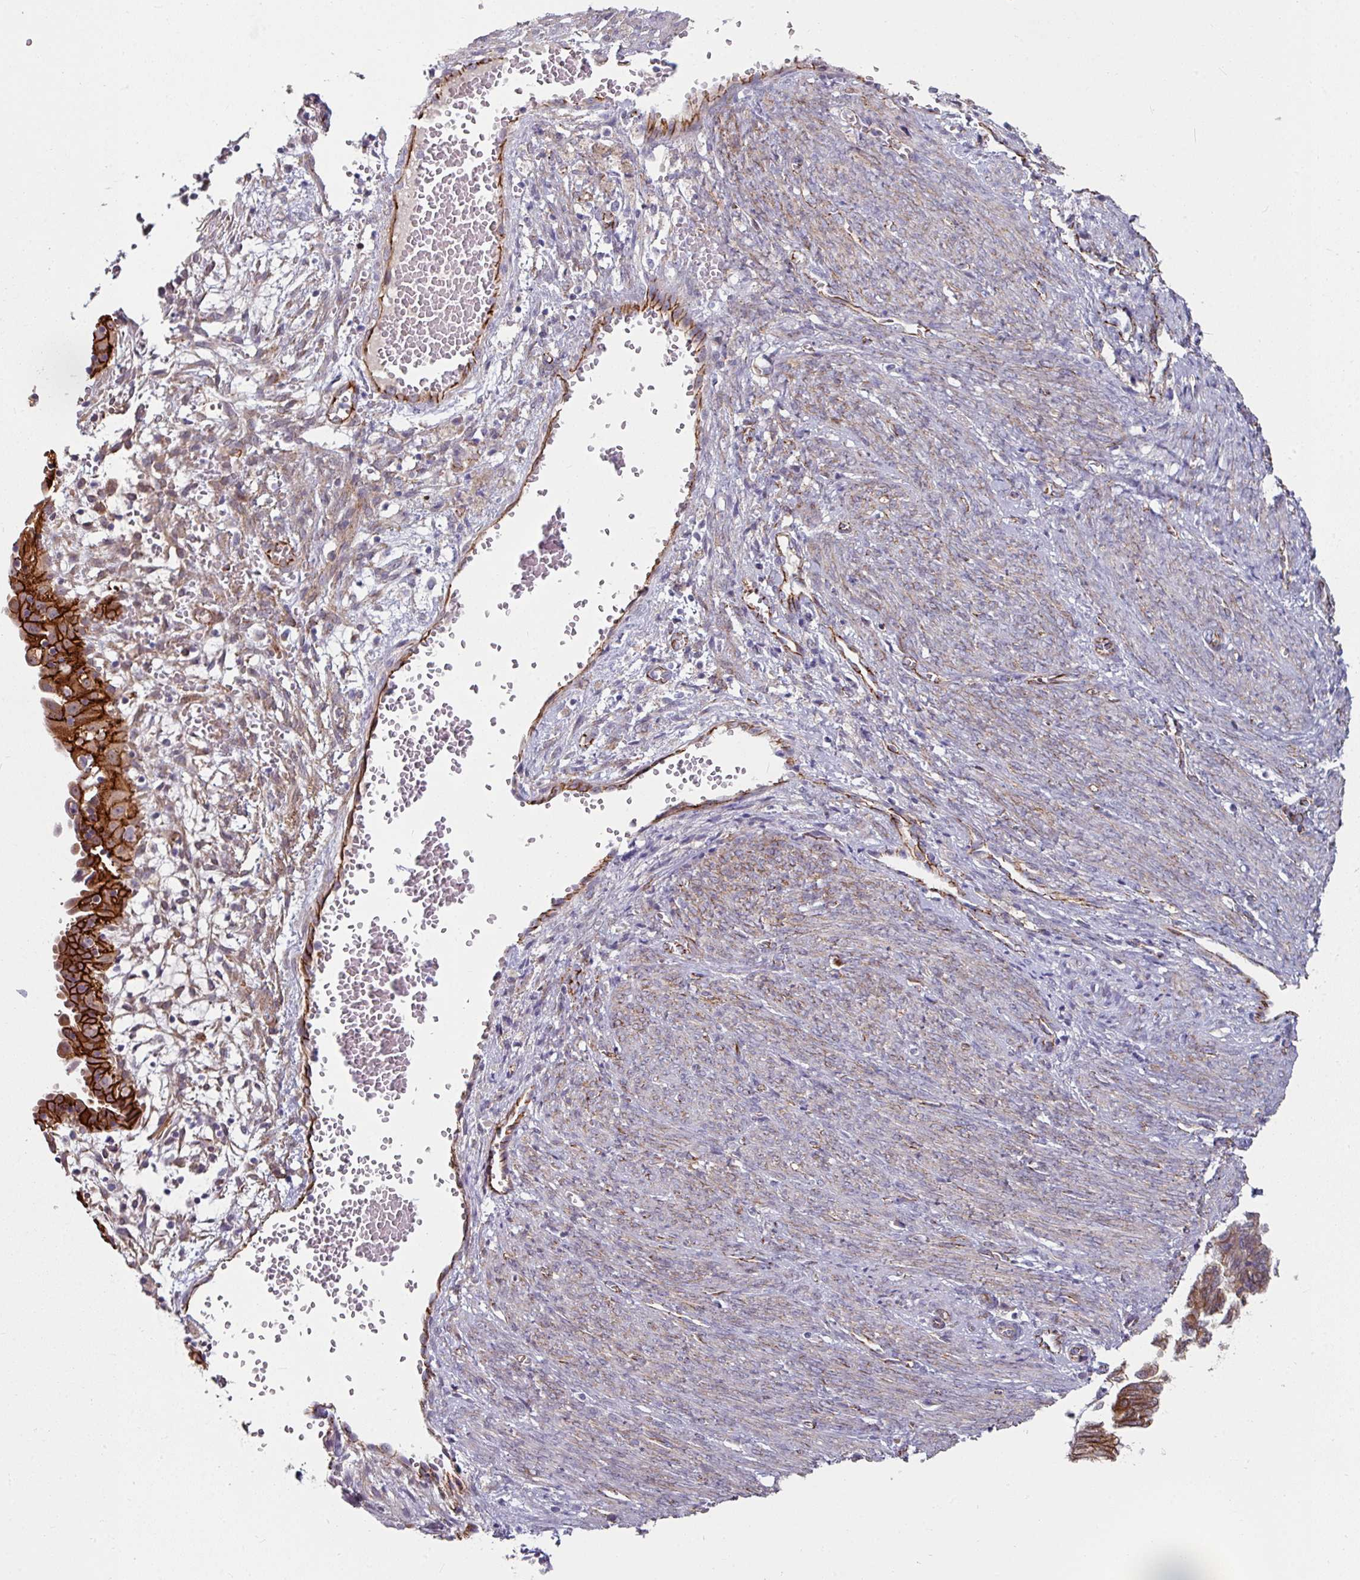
{"staining": {"intensity": "strong", "quantity": ">75%", "location": "cytoplasmic/membranous"}, "tissue": "endometrial cancer", "cell_type": "Tumor cells", "image_type": "cancer", "snomed": [{"axis": "morphology", "description": "Adenocarcinoma, NOS"}, {"axis": "topography", "description": "Endometrium"}], "caption": "Immunohistochemical staining of adenocarcinoma (endometrial) exhibits high levels of strong cytoplasmic/membranous protein positivity in about >75% of tumor cells. (DAB IHC, brown staining for protein, blue staining for nuclei).", "gene": "JUP", "patient": {"sex": "female", "age": 79}}